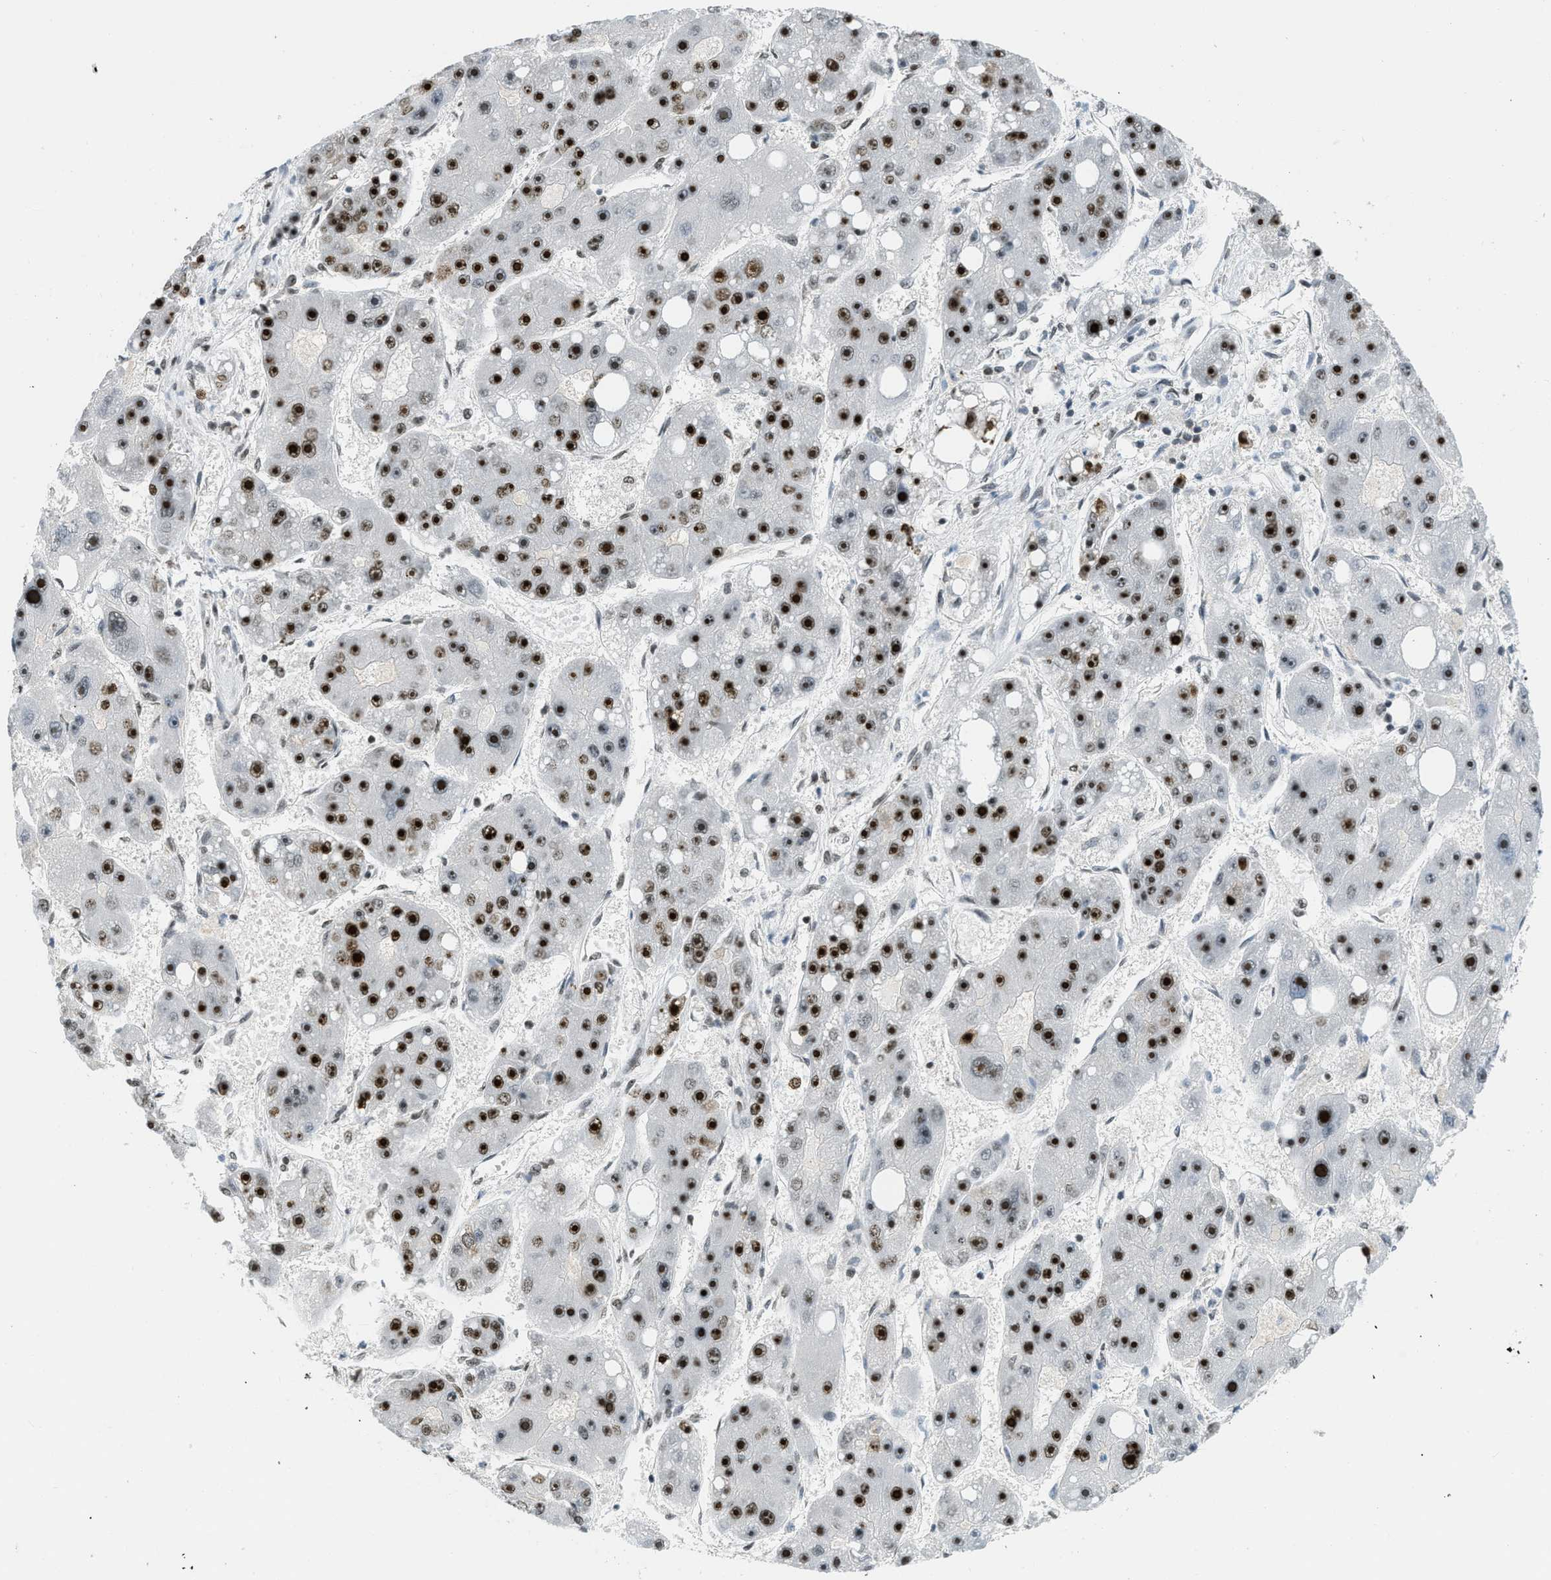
{"staining": {"intensity": "strong", "quantity": ">75%", "location": "nuclear"}, "tissue": "liver cancer", "cell_type": "Tumor cells", "image_type": "cancer", "snomed": [{"axis": "morphology", "description": "Carcinoma, Hepatocellular, NOS"}, {"axis": "topography", "description": "Liver"}], "caption": "Immunohistochemical staining of liver hepatocellular carcinoma exhibits high levels of strong nuclear protein expression in approximately >75% of tumor cells.", "gene": "URB1", "patient": {"sex": "female", "age": 61}}